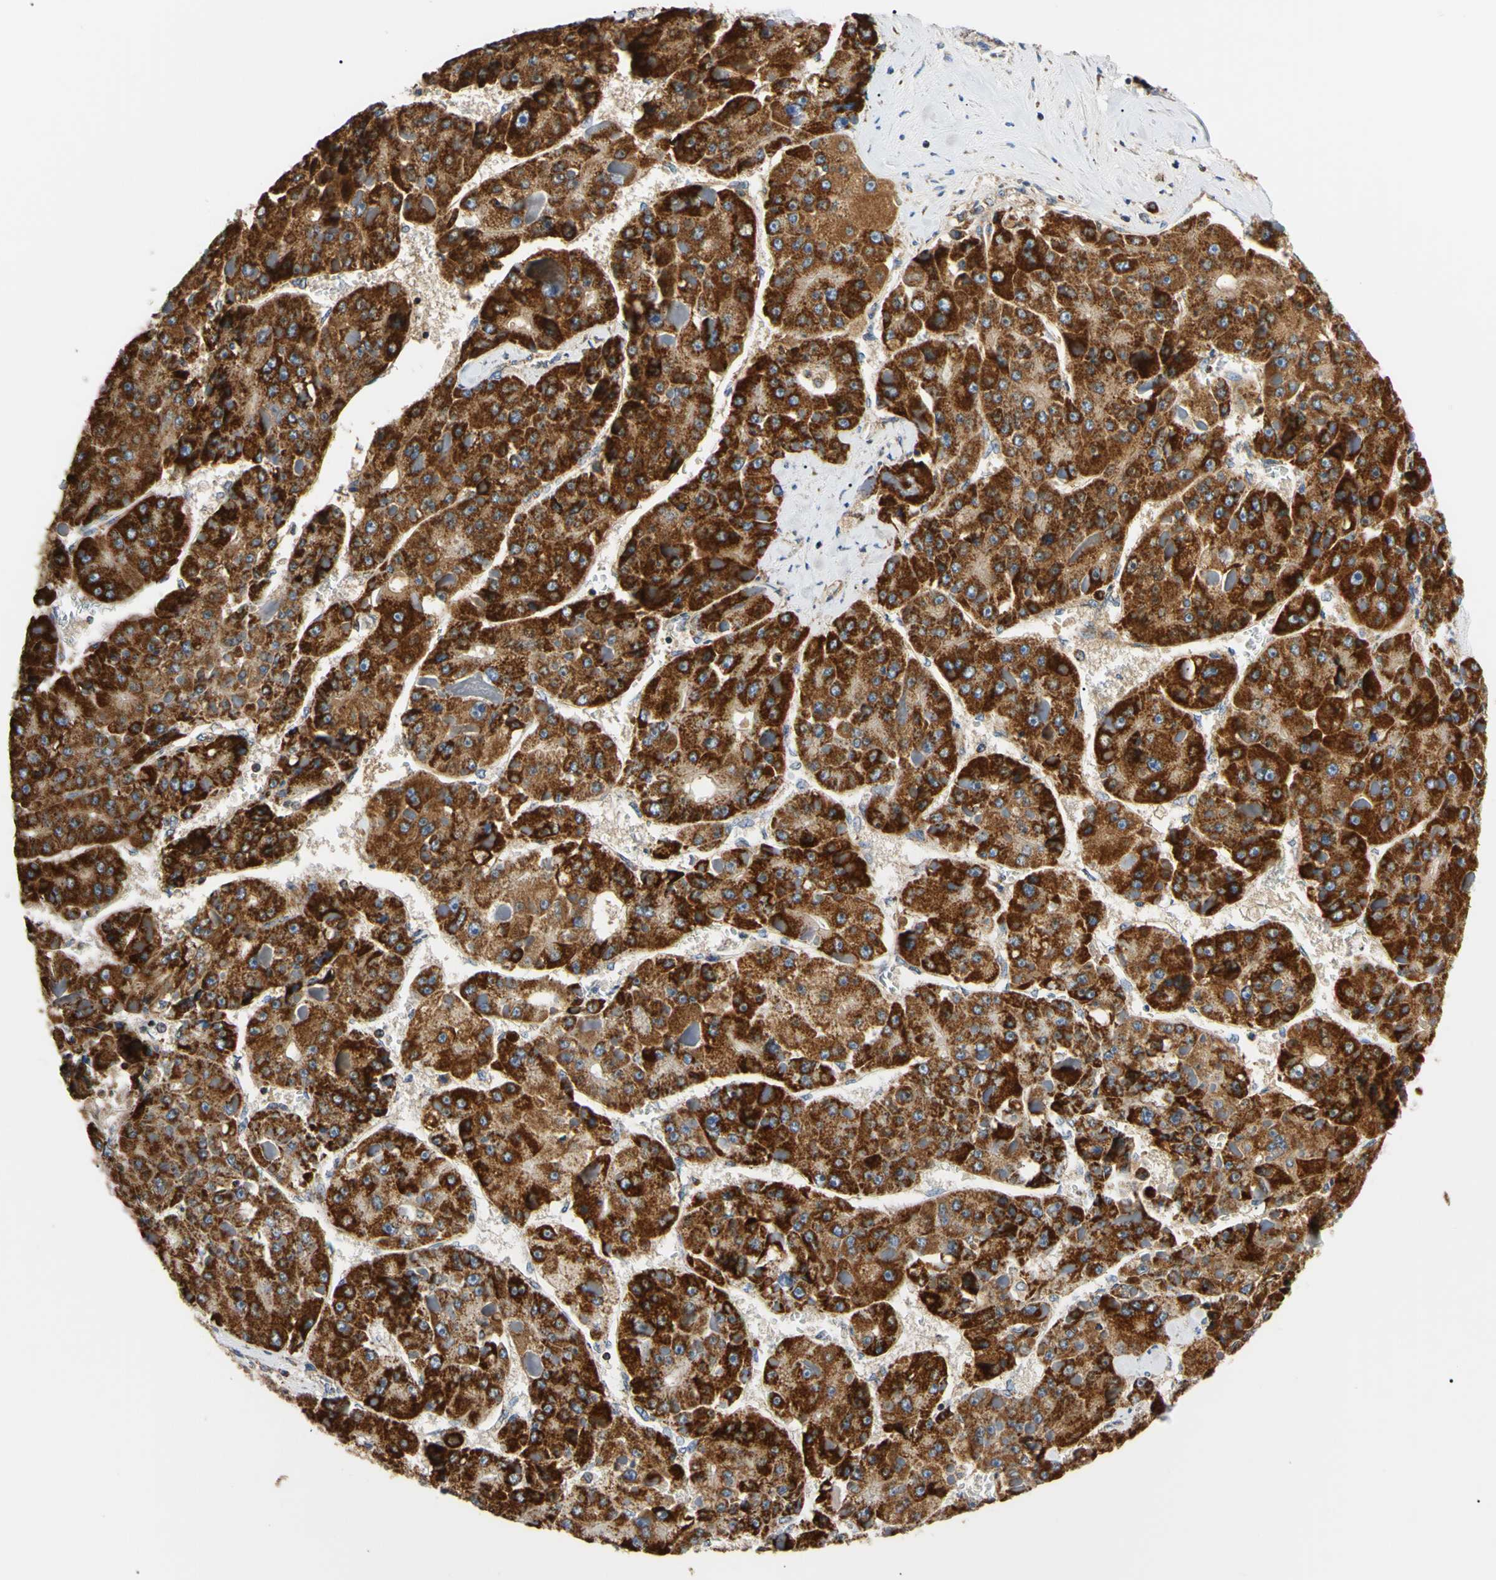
{"staining": {"intensity": "strong", "quantity": ">75%", "location": "cytoplasmic/membranous"}, "tissue": "liver cancer", "cell_type": "Tumor cells", "image_type": "cancer", "snomed": [{"axis": "morphology", "description": "Carcinoma, Hepatocellular, NOS"}, {"axis": "topography", "description": "Liver"}], "caption": "High-magnification brightfield microscopy of hepatocellular carcinoma (liver) stained with DAB (brown) and counterstained with hematoxylin (blue). tumor cells exhibit strong cytoplasmic/membranous expression is seen in approximately>75% of cells. Using DAB (3,3'-diaminobenzidine) (brown) and hematoxylin (blue) stains, captured at high magnification using brightfield microscopy.", "gene": "CLPP", "patient": {"sex": "female", "age": 73}}